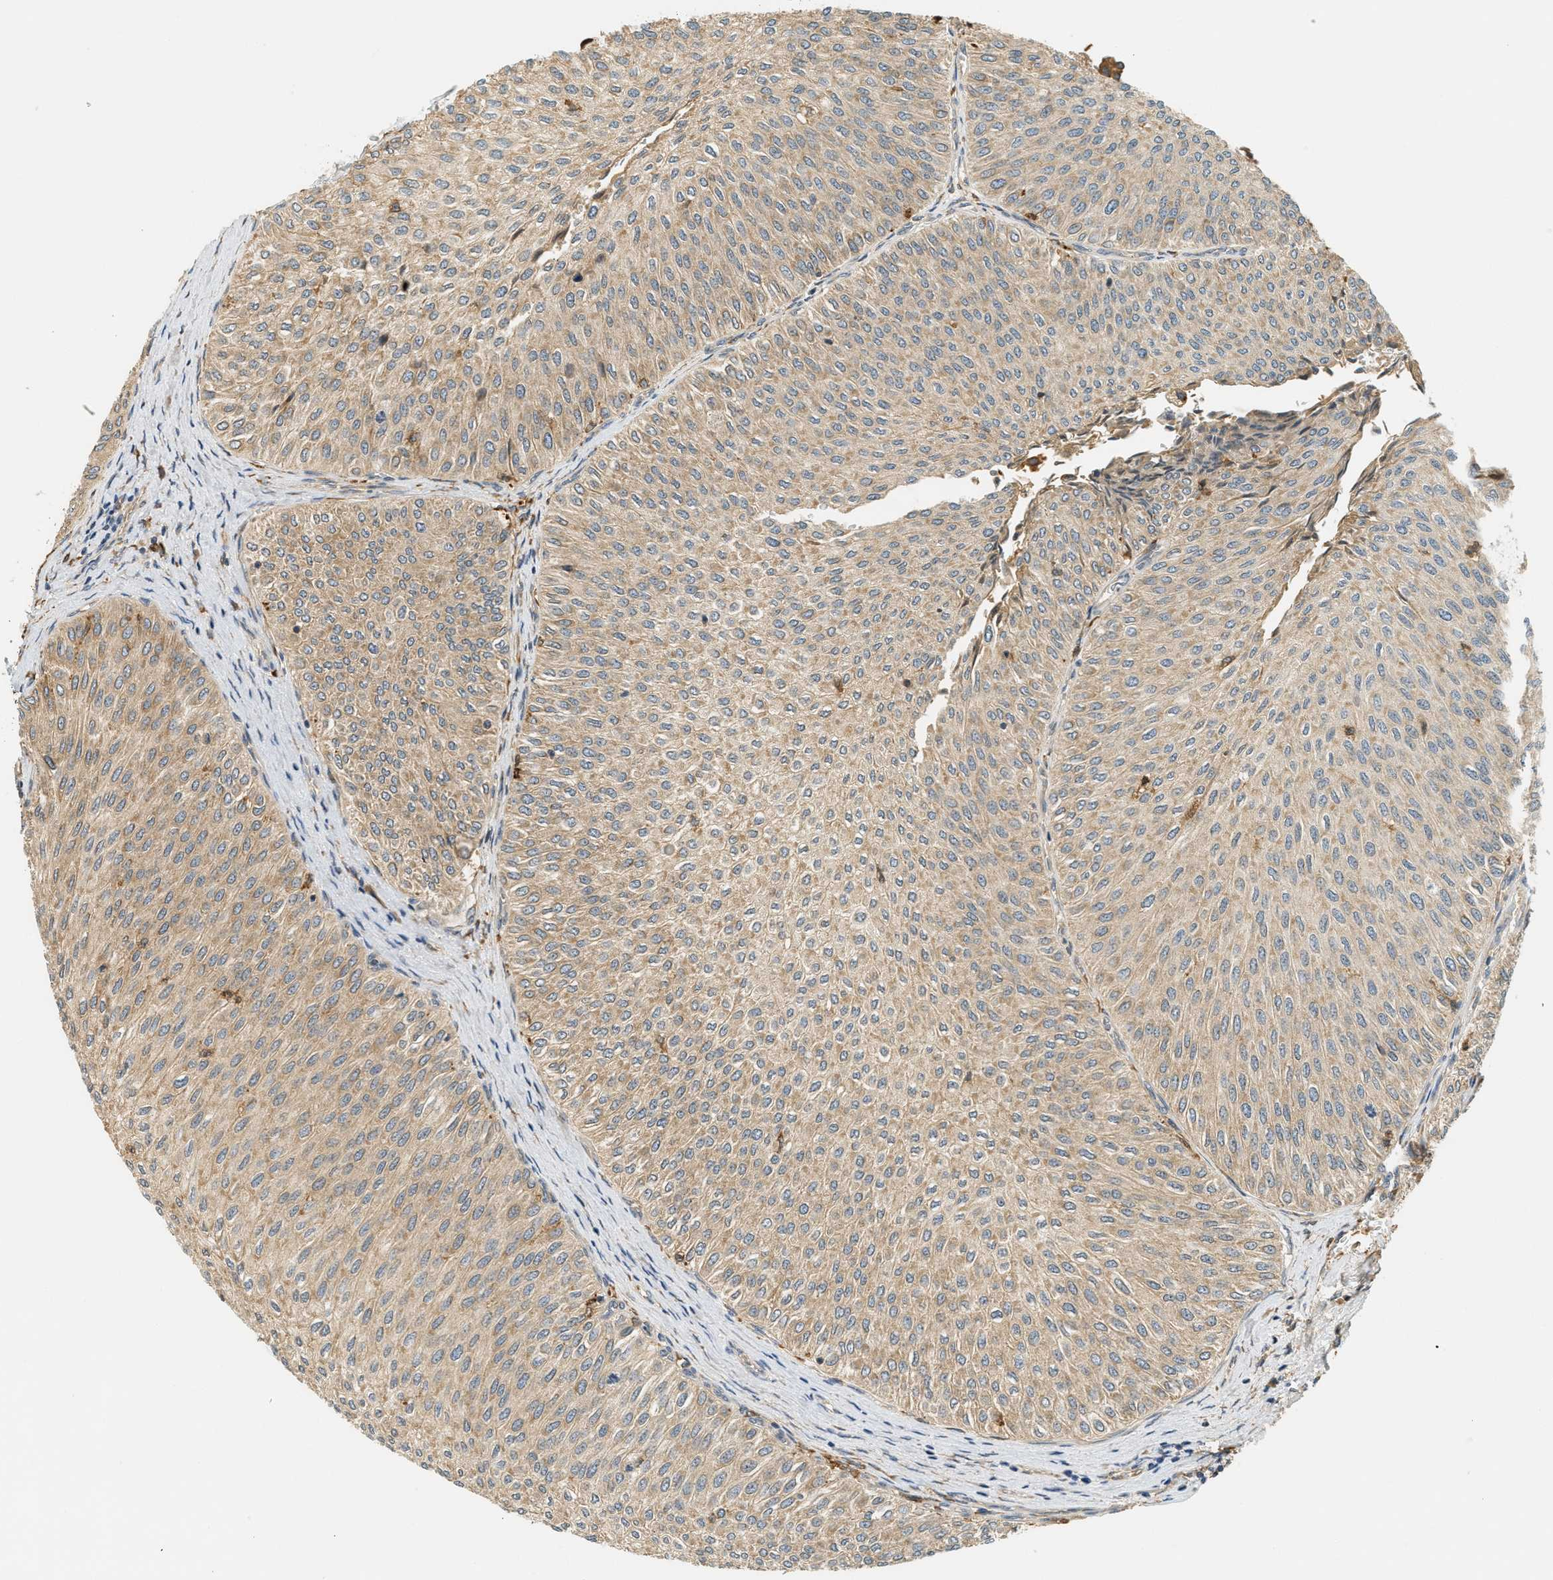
{"staining": {"intensity": "weak", "quantity": ">75%", "location": "cytoplasmic/membranous"}, "tissue": "urothelial cancer", "cell_type": "Tumor cells", "image_type": "cancer", "snomed": [{"axis": "morphology", "description": "Urothelial carcinoma, Low grade"}, {"axis": "topography", "description": "Urinary bladder"}], "caption": "Human urothelial cancer stained with a brown dye displays weak cytoplasmic/membranous positive expression in about >75% of tumor cells.", "gene": "PDK1", "patient": {"sex": "male", "age": 78}}